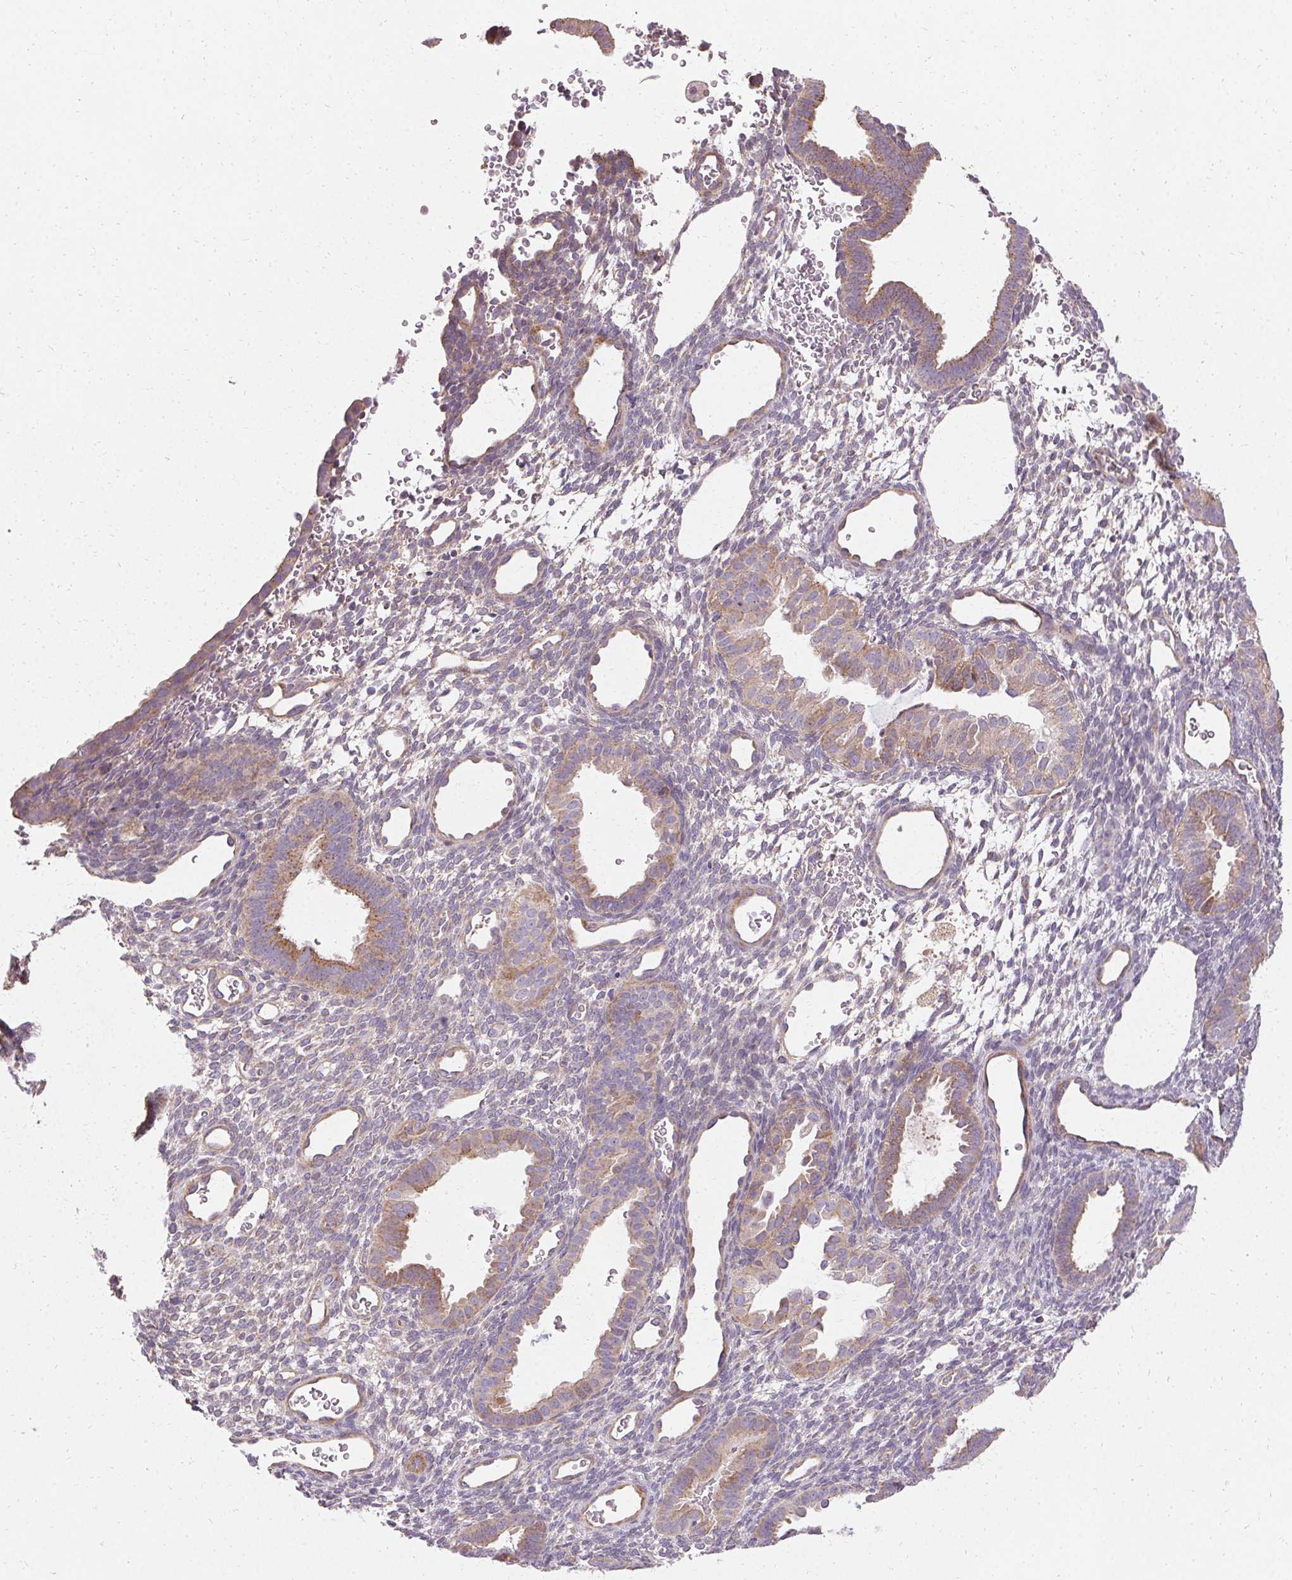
{"staining": {"intensity": "weak", "quantity": "<25%", "location": "cytoplasmic/membranous"}, "tissue": "endometrium", "cell_type": "Cells in endometrial stroma", "image_type": "normal", "snomed": [{"axis": "morphology", "description": "Normal tissue, NOS"}, {"axis": "topography", "description": "Endometrium"}], "caption": "An immunohistochemistry (IHC) image of unremarkable endometrium is shown. There is no staining in cells in endometrial stroma of endometrium.", "gene": "APLP1", "patient": {"sex": "female", "age": 34}}